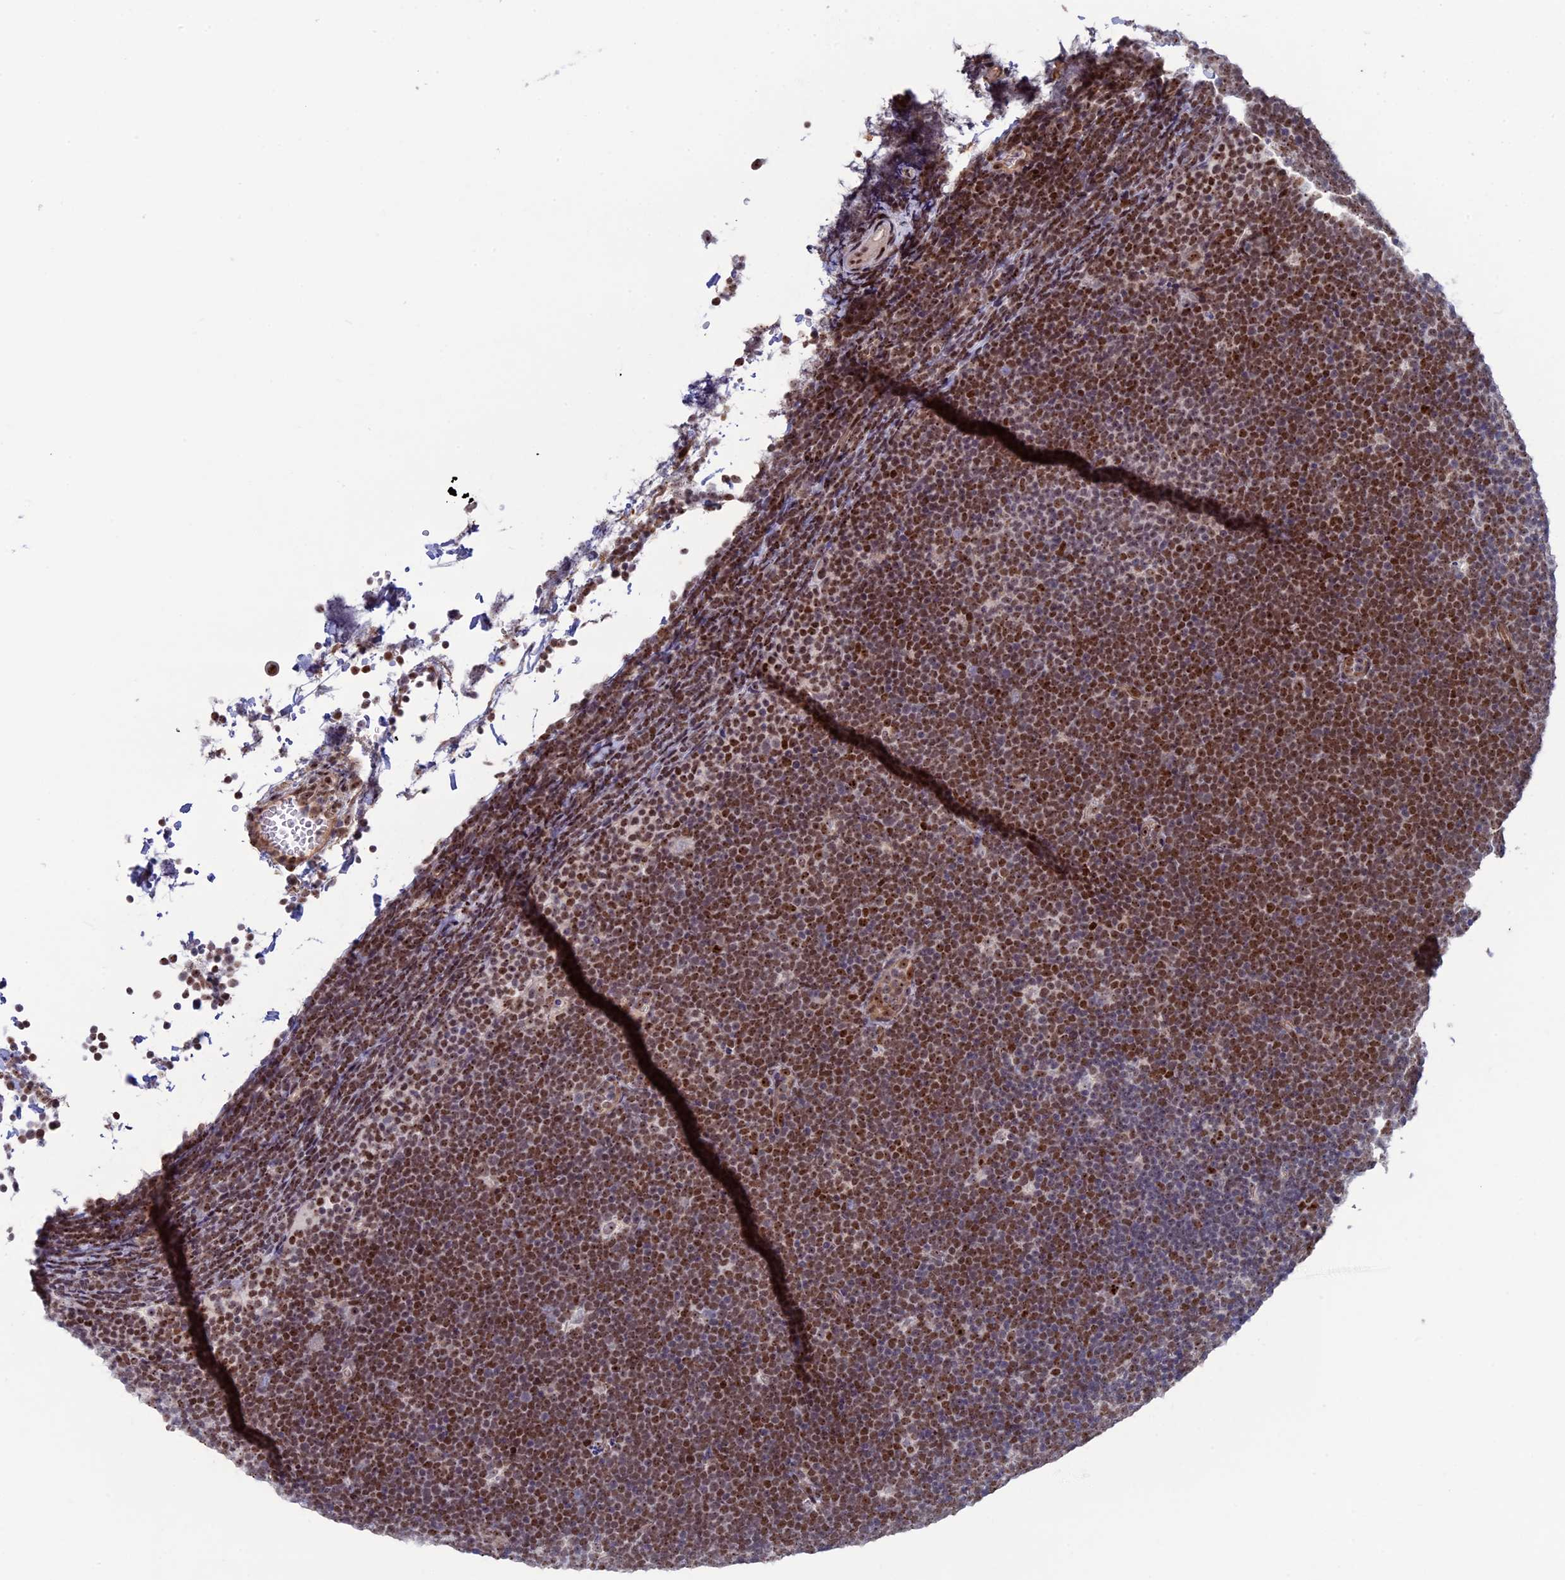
{"staining": {"intensity": "moderate", "quantity": ">75%", "location": "nuclear"}, "tissue": "lymphoma", "cell_type": "Tumor cells", "image_type": "cancer", "snomed": [{"axis": "morphology", "description": "Malignant lymphoma, non-Hodgkin's type, High grade"}, {"axis": "topography", "description": "Lymph node"}], "caption": "The micrograph displays a brown stain indicating the presence of a protein in the nuclear of tumor cells in high-grade malignant lymphoma, non-Hodgkin's type. (DAB (3,3'-diaminobenzidine) IHC with brightfield microscopy, high magnification).", "gene": "CCDC86", "patient": {"sex": "male", "age": 13}}